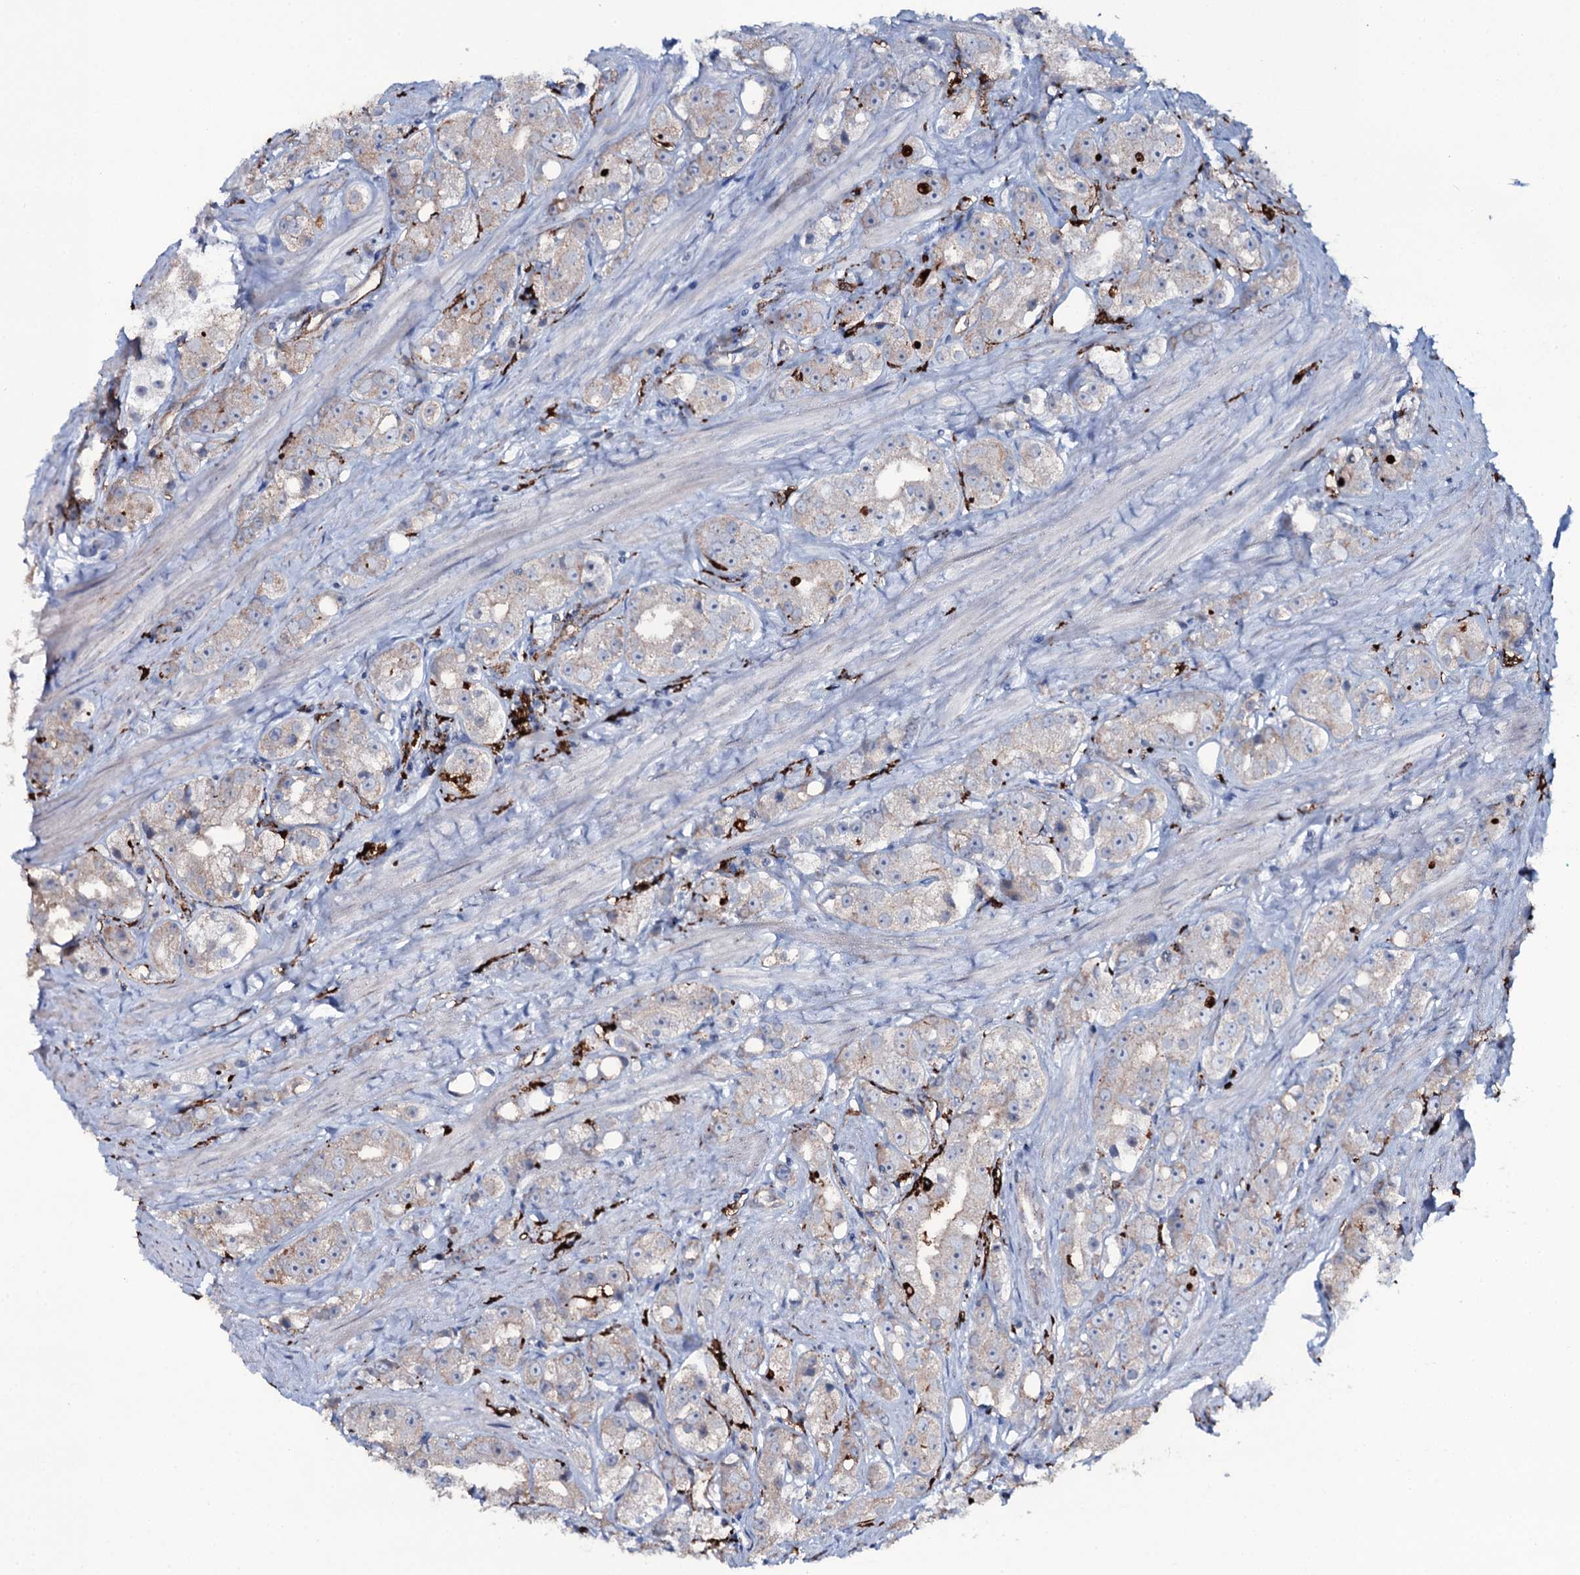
{"staining": {"intensity": "negative", "quantity": "none", "location": "none"}, "tissue": "prostate cancer", "cell_type": "Tumor cells", "image_type": "cancer", "snomed": [{"axis": "morphology", "description": "Adenocarcinoma, NOS"}, {"axis": "topography", "description": "Prostate"}], "caption": "IHC histopathology image of prostate cancer (adenocarcinoma) stained for a protein (brown), which demonstrates no expression in tumor cells.", "gene": "OSBPL2", "patient": {"sex": "male", "age": 79}}